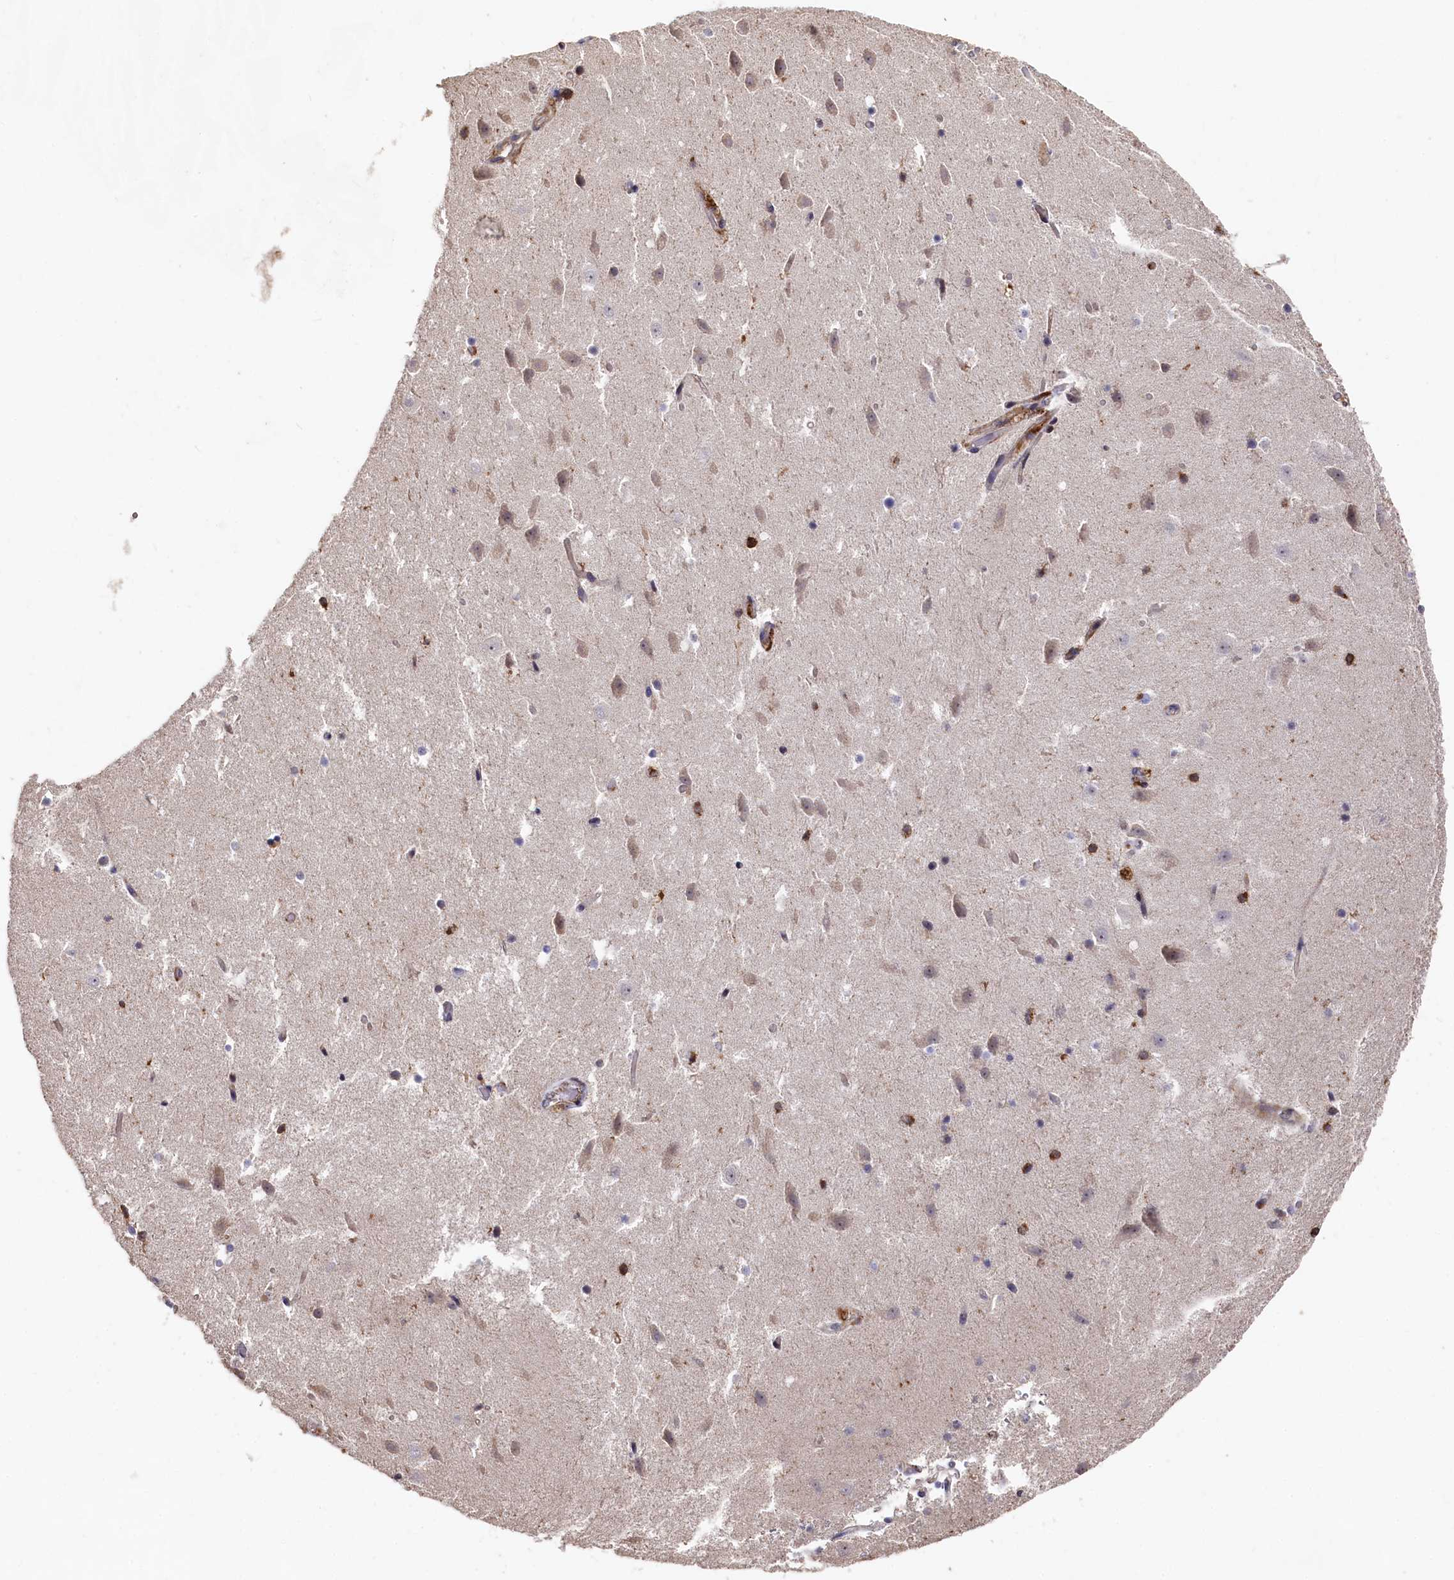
{"staining": {"intensity": "negative", "quantity": "none", "location": "none"}, "tissue": "hippocampus", "cell_type": "Glial cells", "image_type": "normal", "snomed": [{"axis": "morphology", "description": "Normal tissue, NOS"}, {"axis": "topography", "description": "Hippocampus"}], "caption": "Histopathology image shows no protein expression in glial cells of unremarkable hippocampus. The staining was performed using DAB (3,3'-diaminobenzidine) to visualize the protein expression in brown, while the nuclei were stained in blue with hematoxylin (Magnification: 20x).", "gene": "PLEKHO2", "patient": {"sex": "female", "age": 52}}